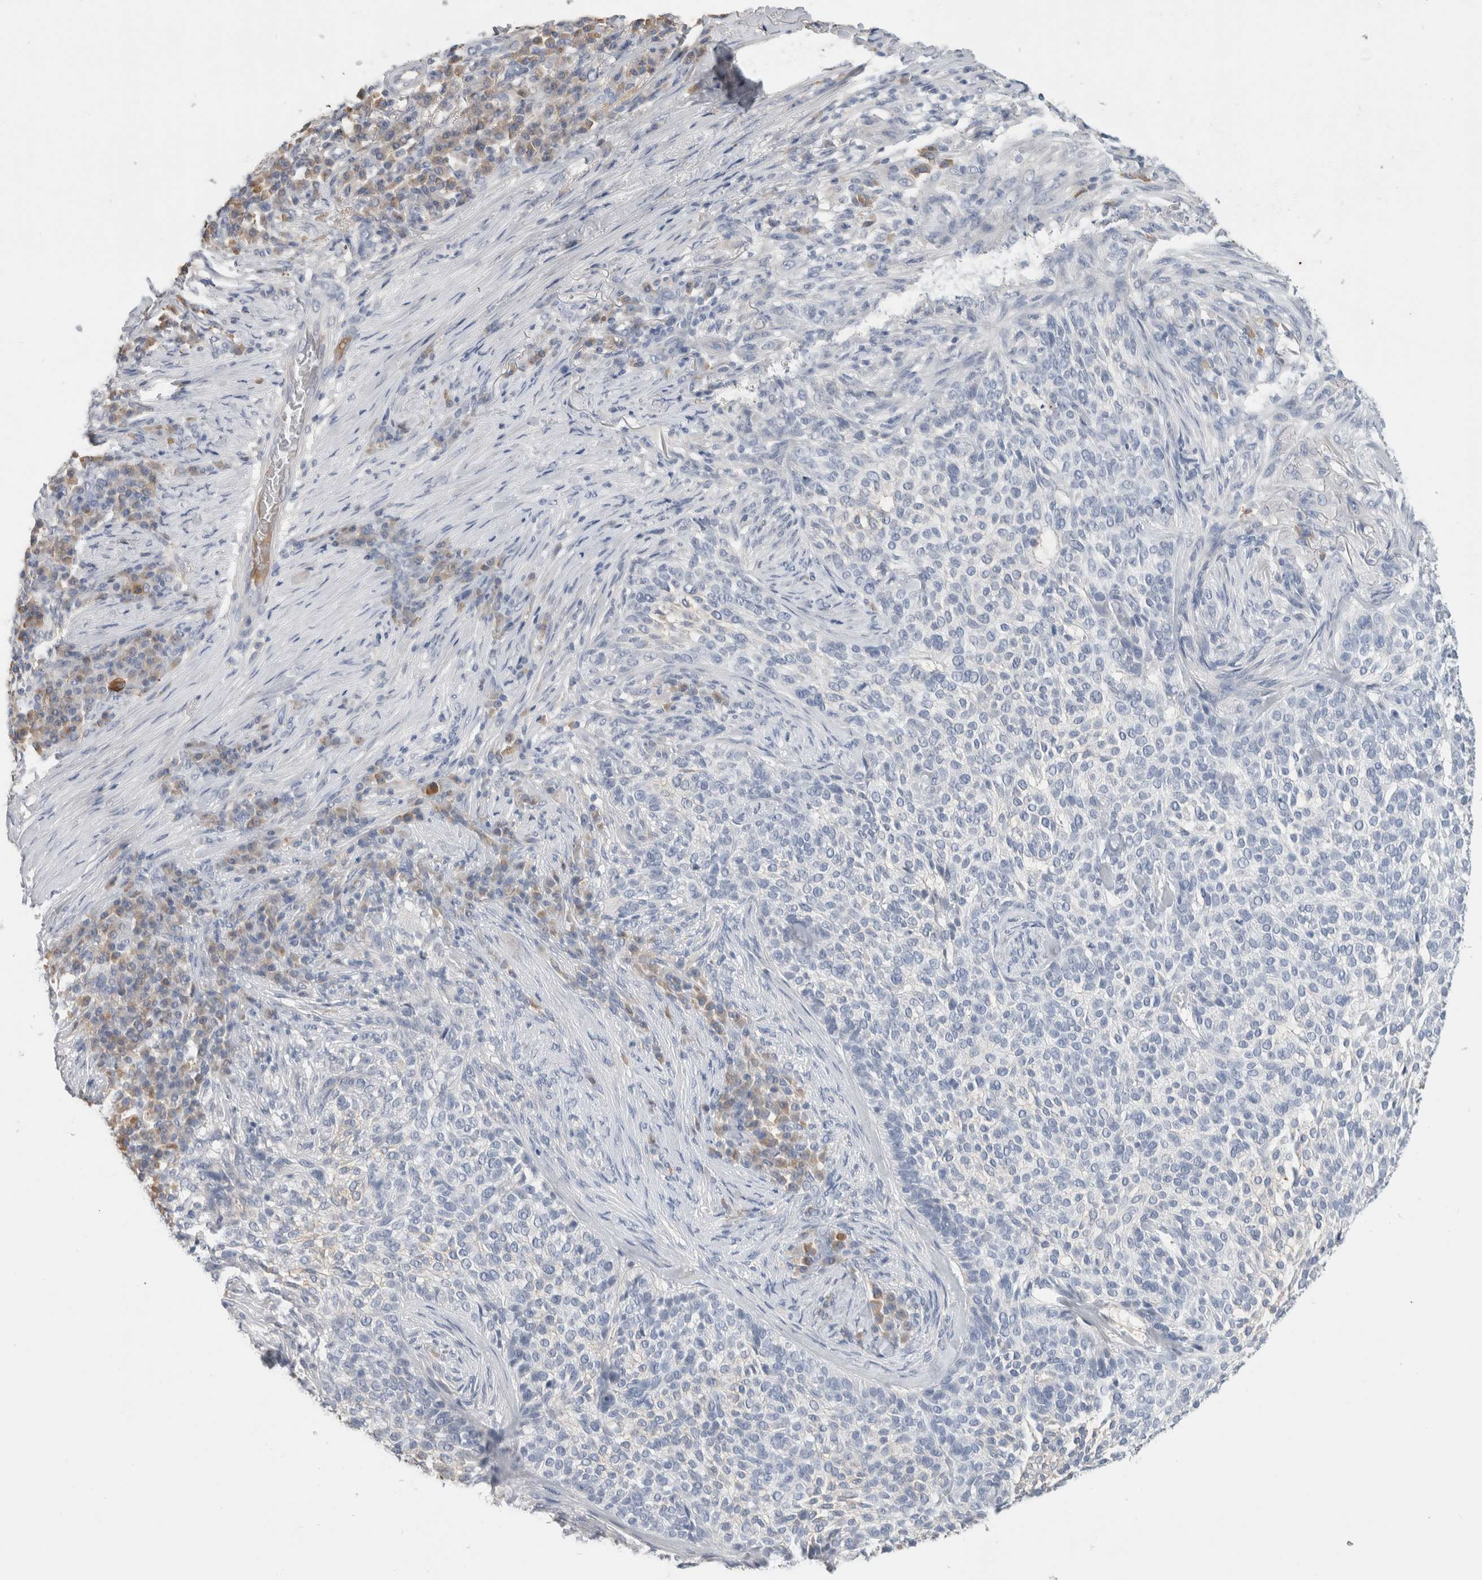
{"staining": {"intensity": "negative", "quantity": "none", "location": "none"}, "tissue": "skin cancer", "cell_type": "Tumor cells", "image_type": "cancer", "snomed": [{"axis": "morphology", "description": "Basal cell carcinoma"}, {"axis": "topography", "description": "Skin"}], "caption": "A high-resolution histopathology image shows immunohistochemistry (IHC) staining of skin cancer, which displays no significant staining in tumor cells.", "gene": "SCGB1A1", "patient": {"sex": "female", "age": 64}}